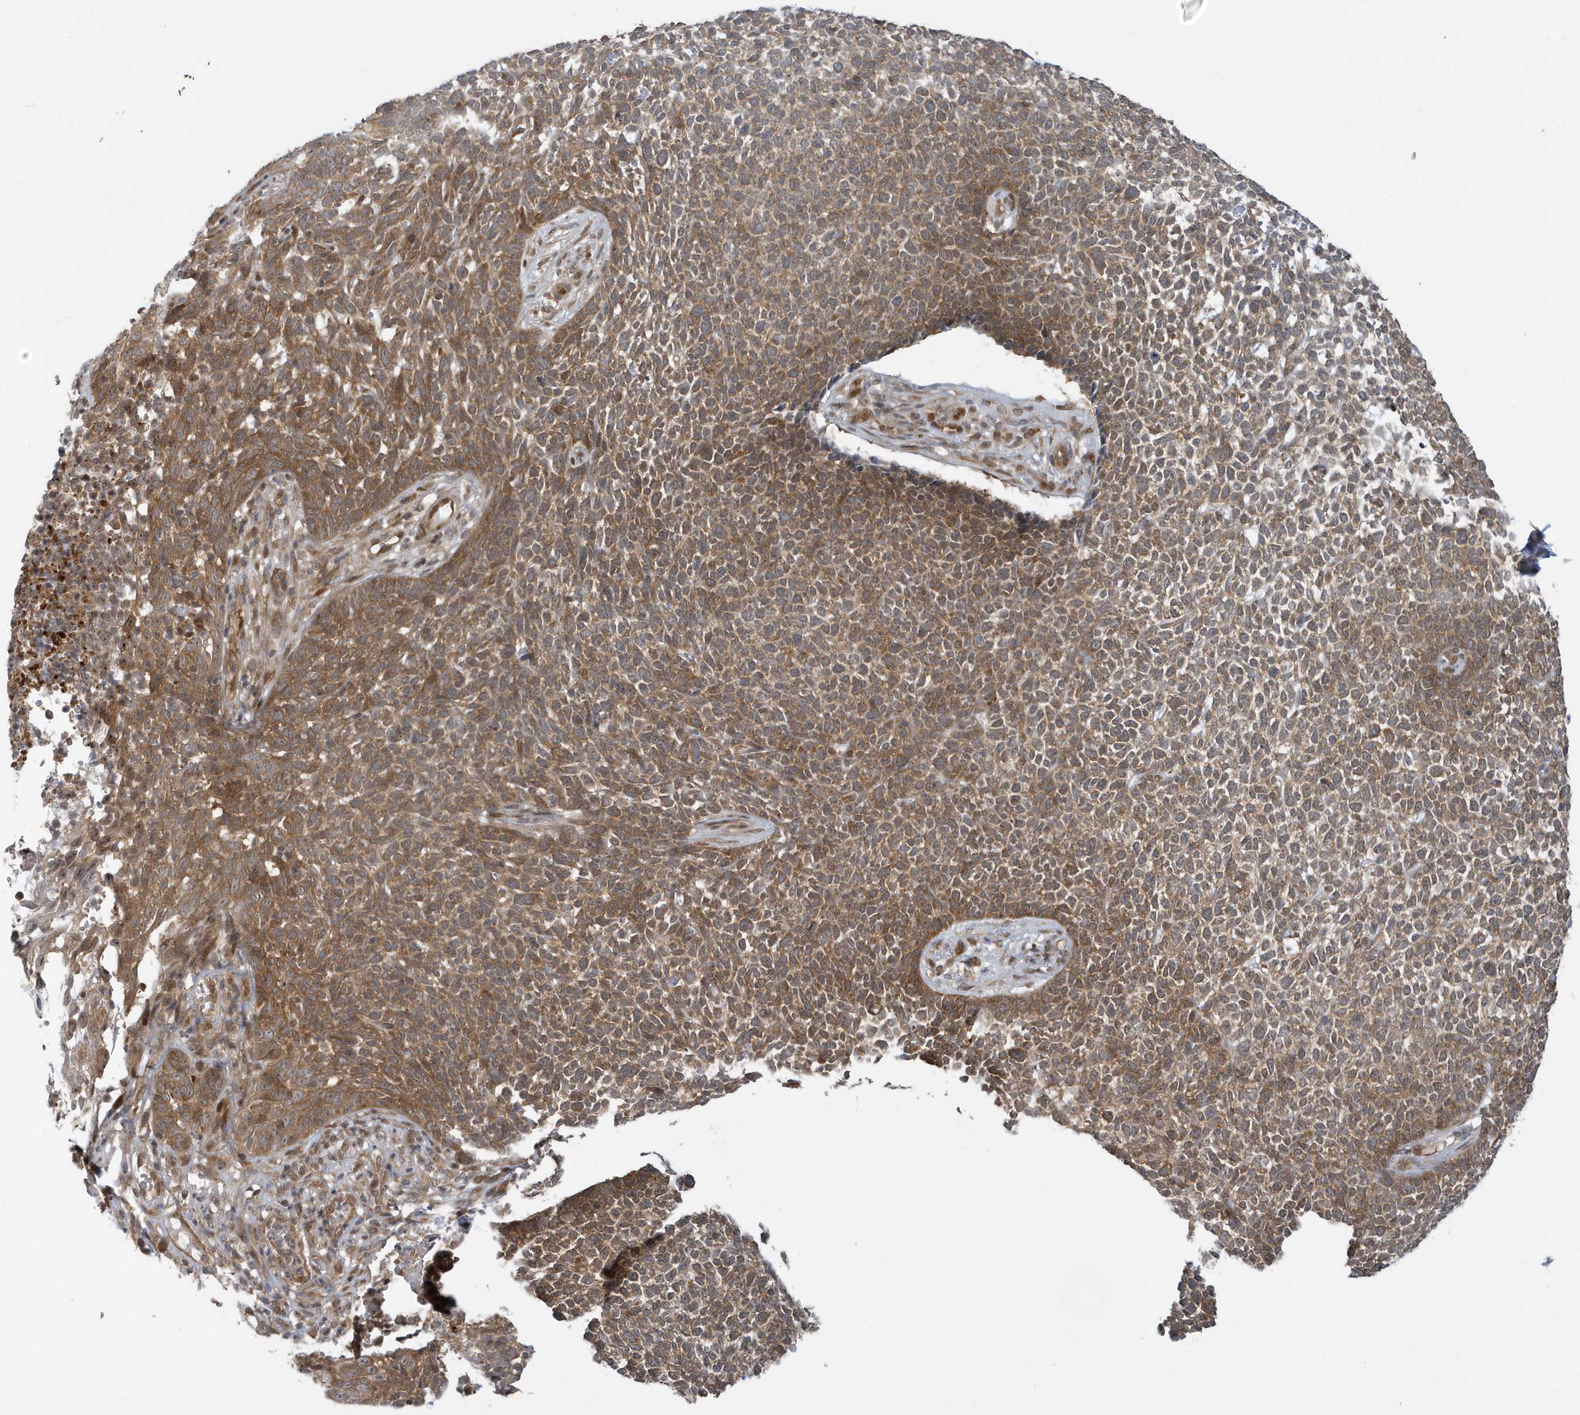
{"staining": {"intensity": "moderate", "quantity": ">75%", "location": "cytoplasmic/membranous"}, "tissue": "skin cancer", "cell_type": "Tumor cells", "image_type": "cancer", "snomed": [{"axis": "morphology", "description": "Basal cell carcinoma"}, {"axis": "topography", "description": "Skin"}], "caption": "Immunohistochemical staining of human skin cancer (basal cell carcinoma) reveals medium levels of moderate cytoplasmic/membranous protein positivity in approximately >75% of tumor cells.", "gene": "ATG4A", "patient": {"sex": "female", "age": 84}}